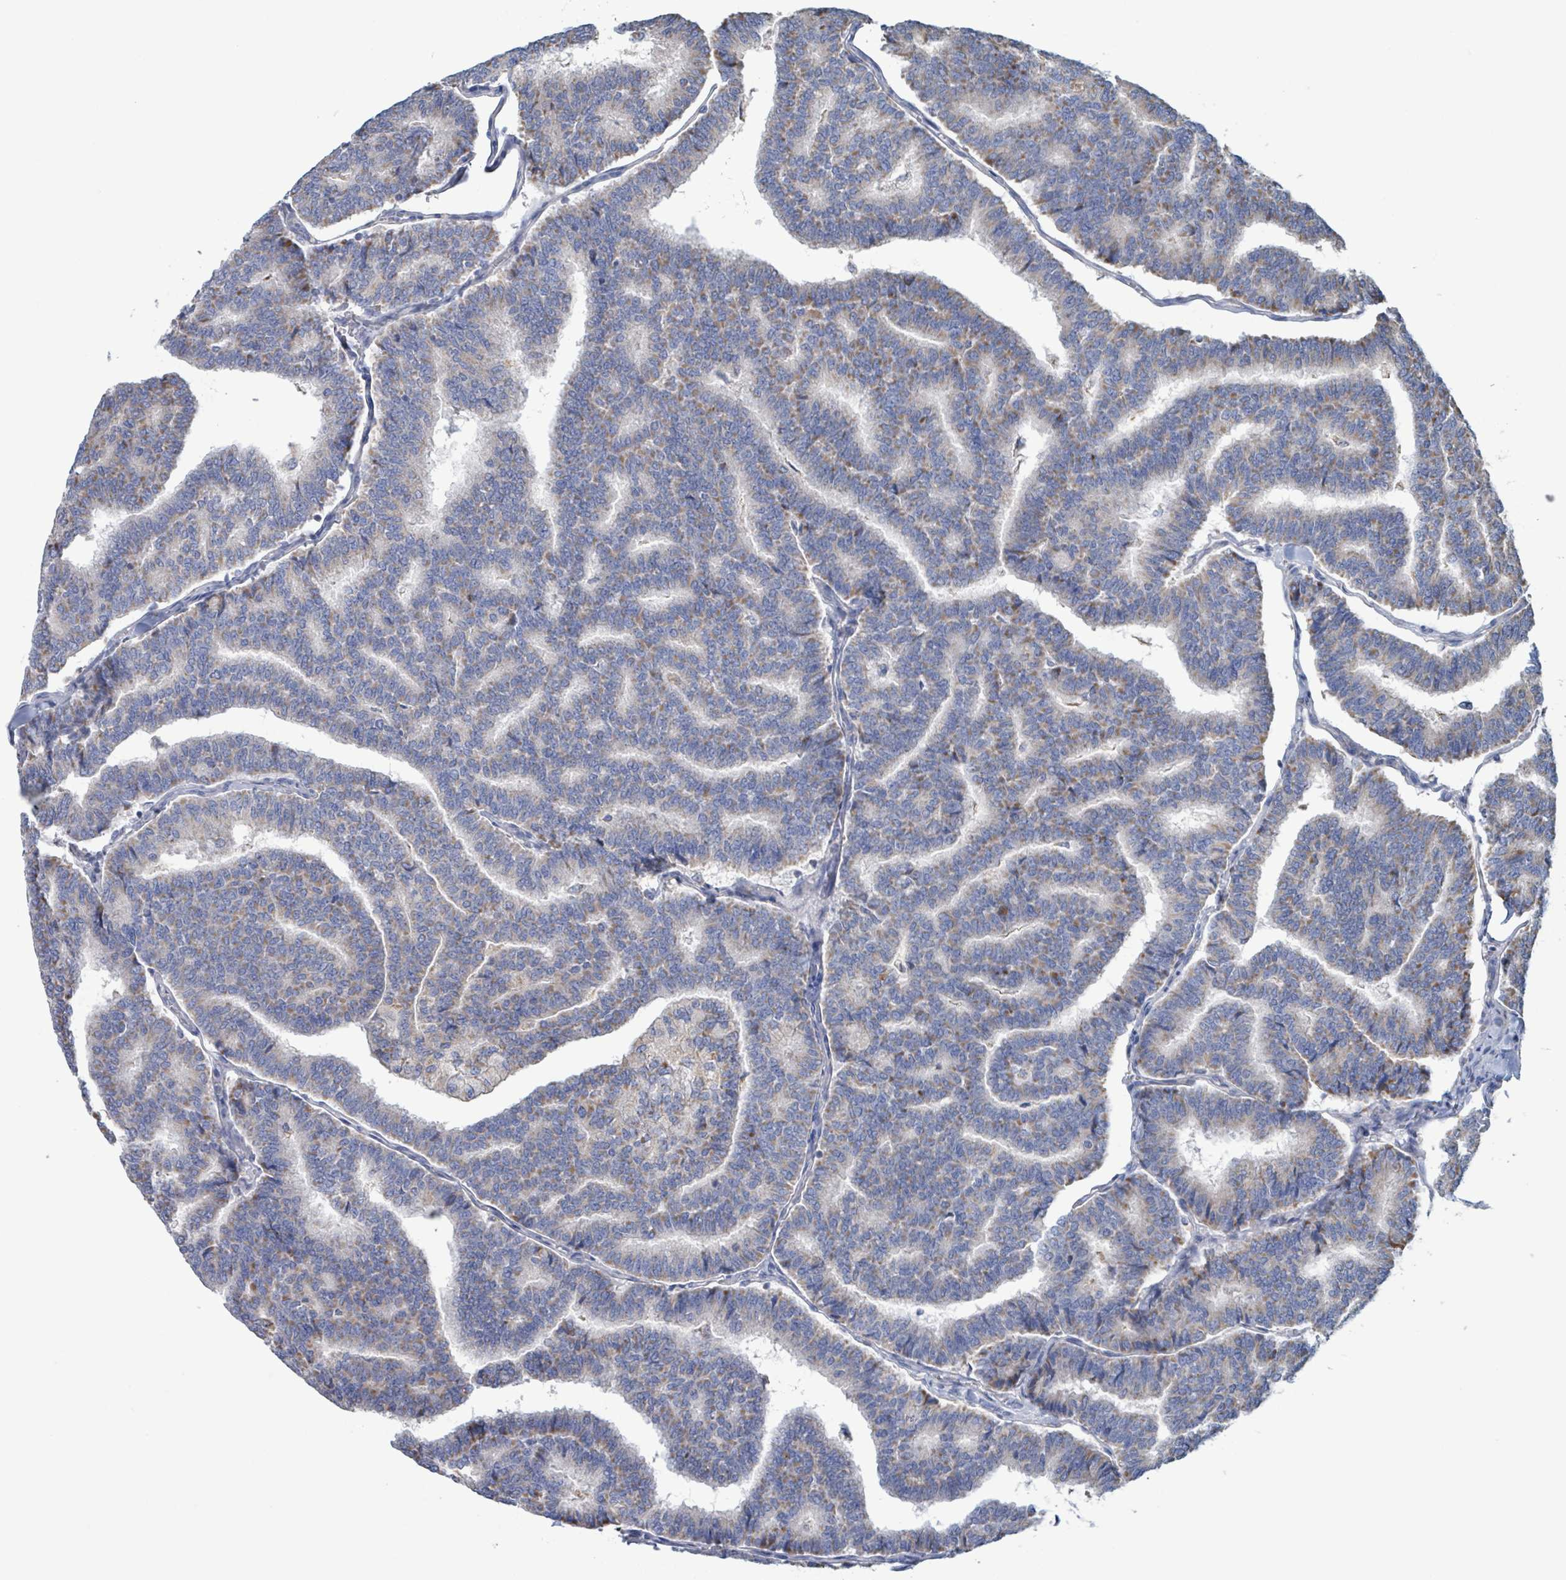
{"staining": {"intensity": "weak", "quantity": "<25%", "location": "cytoplasmic/membranous"}, "tissue": "thyroid cancer", "cell_type": "Tumor cells", "image_type": "cancer", "snomed": [{"axis": "morphology", "description": "Papillary adenocarcinoma, NOS"}, {"axis": "topography", "description": "Thyroid gland"}], "caption": "DAB (3,3'-diaminobenzidine) immunohistochemical staining of human thyroid papillary adenocarcinoma shows no significant positivity in tumor cells.", "gene": "AKR1C4", "patient": {"sex": "female", "age": 35}}